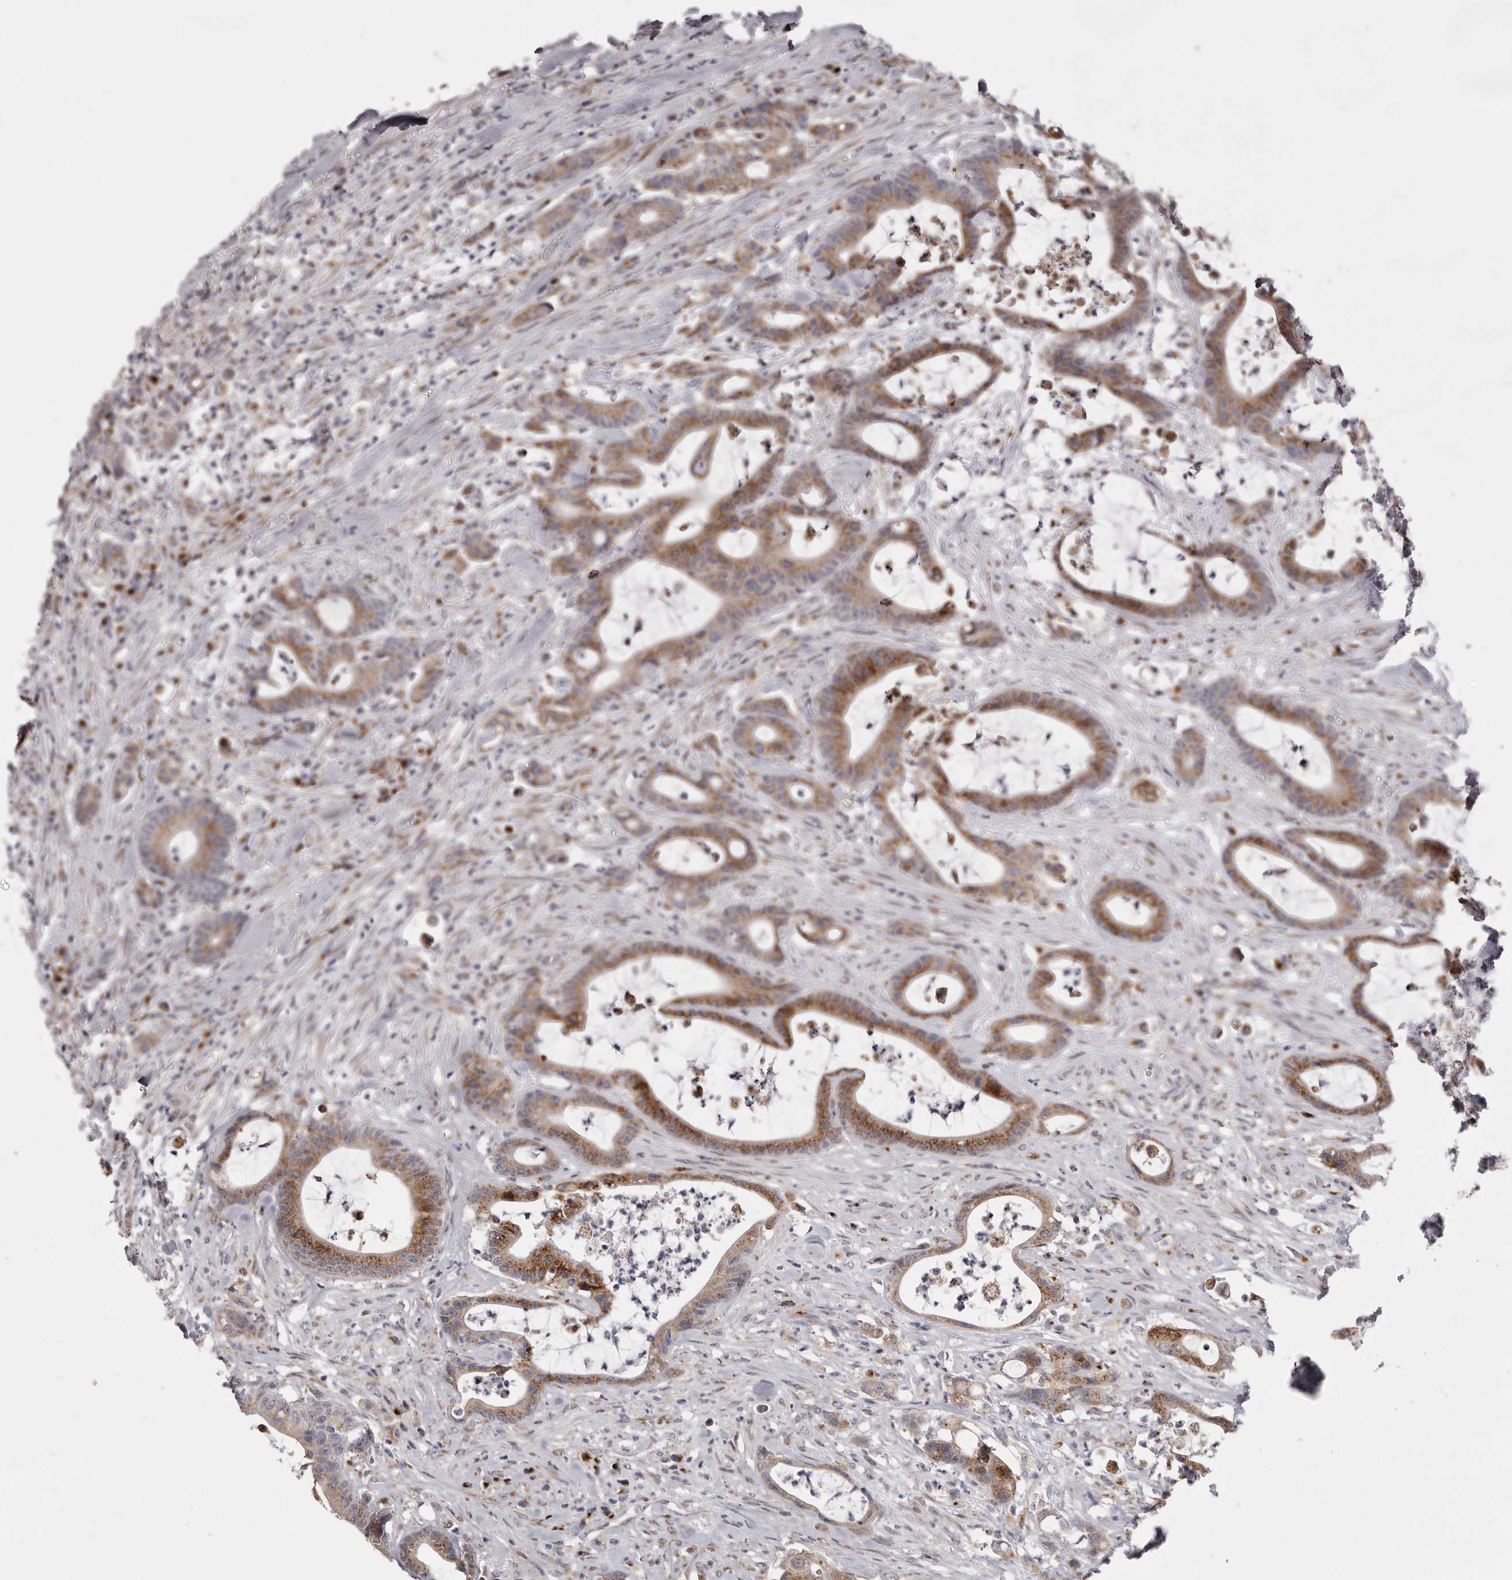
{"staining": {"intensity": "moderate", "quantity": ">75%", "location": "cytoplasmic/membranous"}, "tissue": "colorectal cancer", "cell_type": "Tumor cells", "image_type": "cancer", "snomed": [{"axis": "morphology", "description": "Adenocarcinoma, NOS"}, {"axis": "topography", "description": "Colon"}], "caption": "Protein staining reveals moderate cytoplasmic/membranous positivity in about >75% of tumor cells in colorectal adenocarcinoma. (DAB (3,3'-diaminobenzidine) IHC, brown staining for protein, blue staining for nuclei).", "gene": "WDR47", "patient": {"sex": "female", "age": 84}}